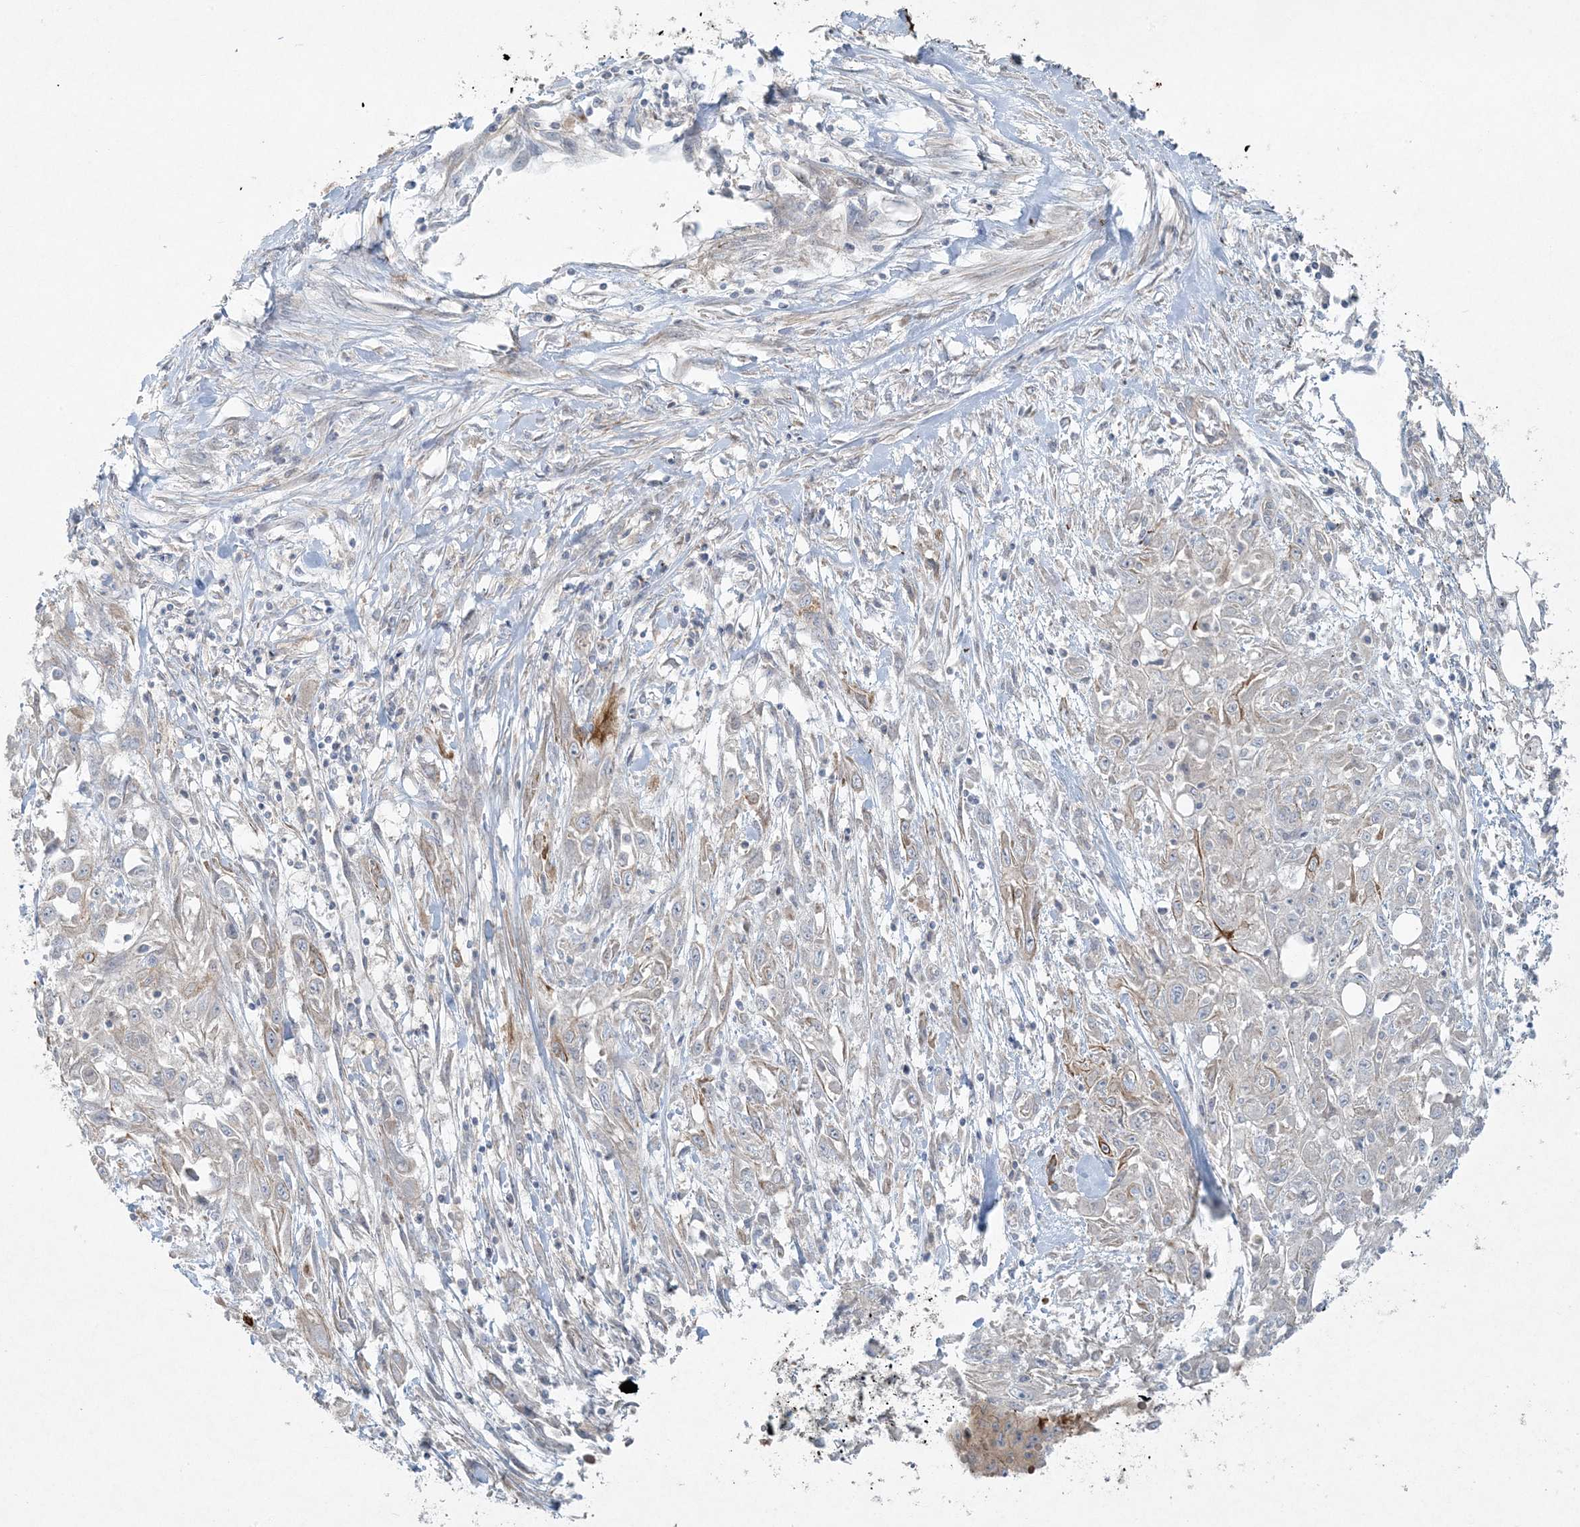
{"staining": {"intensity": "strong", "quantity": "25%-75%", "location": "cytoplasmic/membranous"}, "tissue": "skin cancer", "cell_type": "Tumor cells", "image_type": "cancer", "snomed": [{"axis": "morphology", "description": "Squamous cell carcinoma, NOS"}, {"axis": "morphology", "description": "Squamous cell carcinoma, metastatic, NOS"}, {"axis": "topography", "description": "Skin"}, {"axis": "topography", "description": "Lymph node"}], "caption": "Immunohistochemical staining of skin metastatic squamous cell carcinoma displays high levels of strong cytoplasmic/membranous protein staining in about 25%-75% of tumor cells.", "gene": "PIK3R4", "patient": {"sex": "male", "age": 75}}